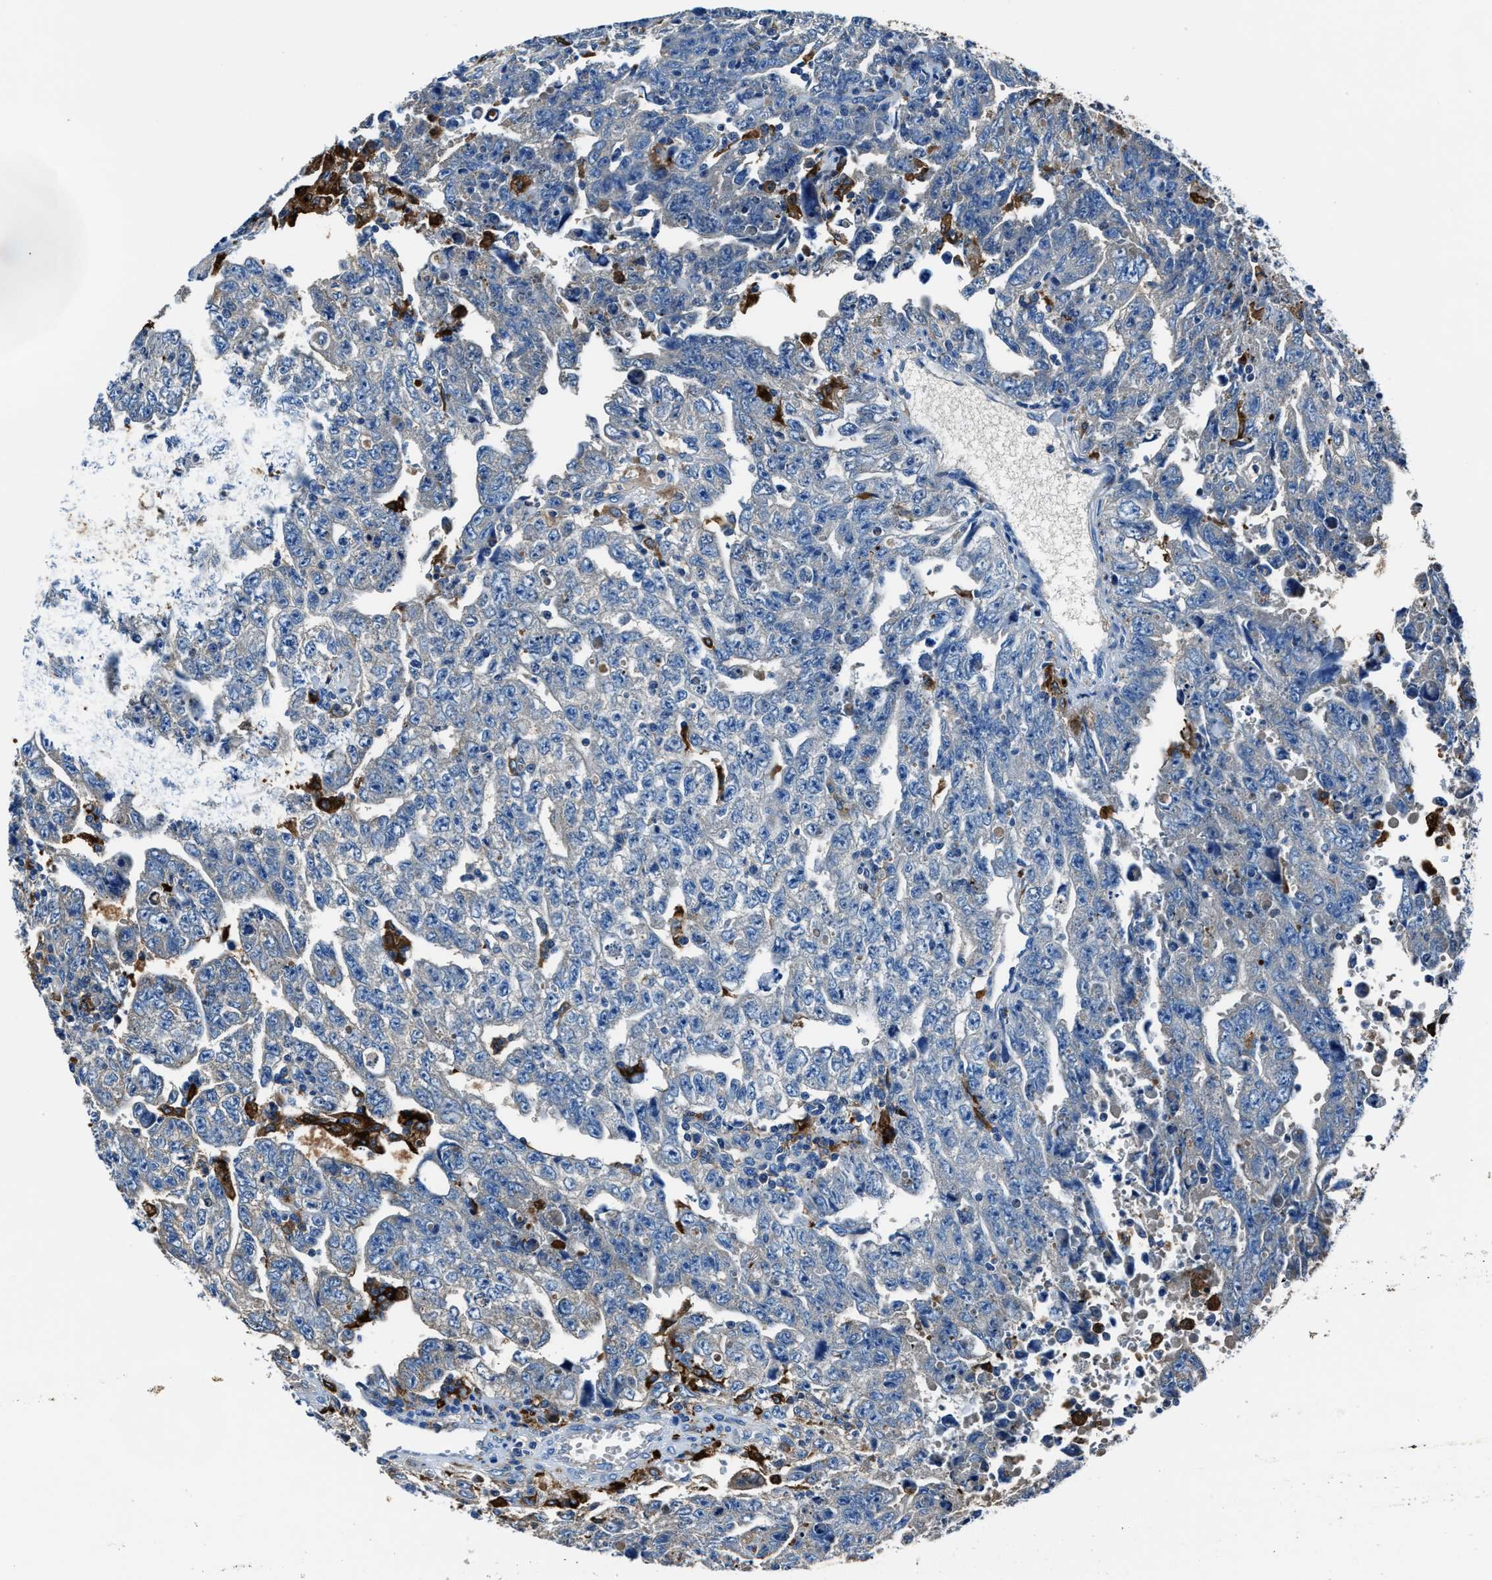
{"staining": {"intensity": "moderate", "quantity": "<25%", "location": "cytoplasmic/membranous"}, "tissue": "testis cancer", "cell_type": "Tumor cells", "image_type": "cancer", "snomed": [{"axis": "morphology", "description": "Carcinoma, Embryonal, NOS"}, {"axis": "topography", "description": "Testis"}], "caption": "Immunohistochemistry staining of embryonal carcinoma (testis), which reveals low levels of moderate cytoplasmic/membranous staining in approximately <25% of tumor cells indicating moderate cytoplasmic/membranous protein positivity. The staining was performed using DAB (3,3'-diaminobenzidine) (brown) for protein detection and nuclei were counterstained in hematoxylin (blue).", "gene": "FTL", "patient": {"sex": "male", "age": 28}}